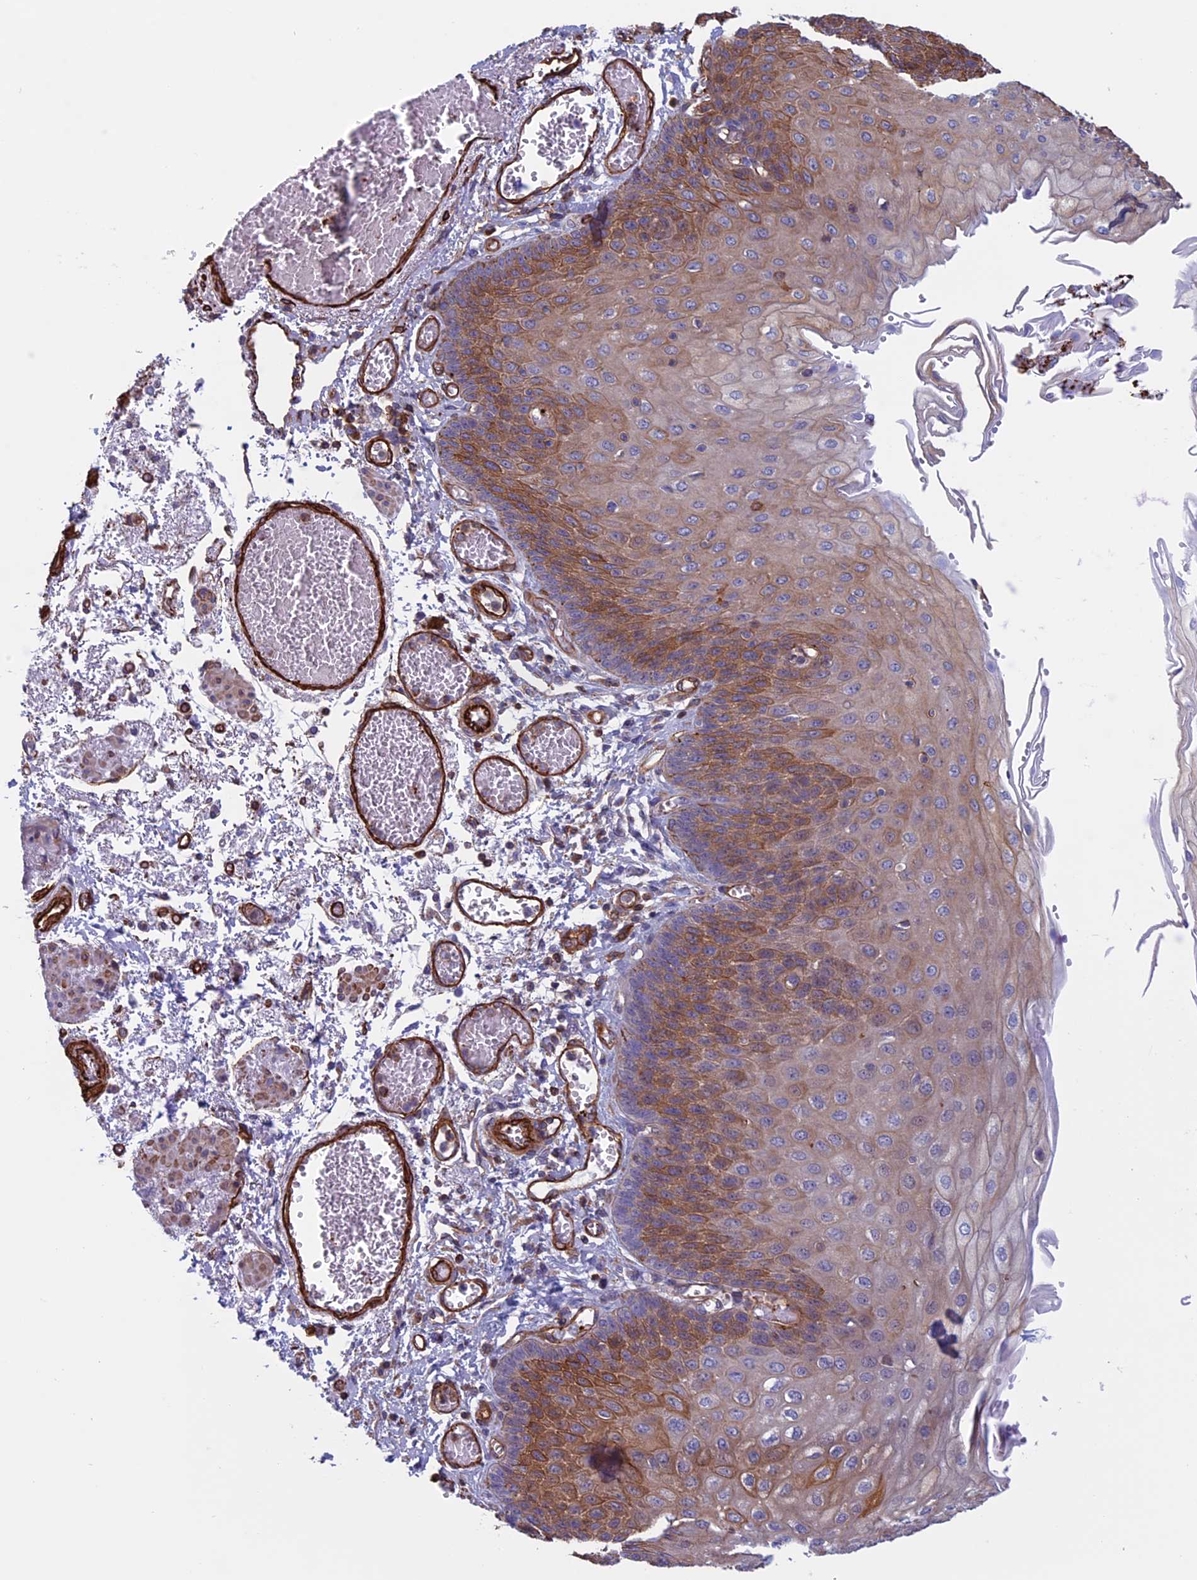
{"staining": {"intensity": "moderate", "quantity": "25%-75%", "location": "cytoplasmic/membranous"}, "tissue": "esophagus", "cell_type": "Squamous epithelial cells", "image_type": "normal", "snomed": [{"axis": "morphology", "description": "Normal tissue, NOS"}, {"axis": "topography", "description": "Esophagus"}], "caption": "Esophagus stained with IHC displays moderate cytoplasmic/membranous expression in about 25%-75% of squamous epithelial cells. (DAB IHC with brightfield microscopy, high magnification).", "gene": "ANGPTL2", "patient": {"sex": "male", "age": 81}}